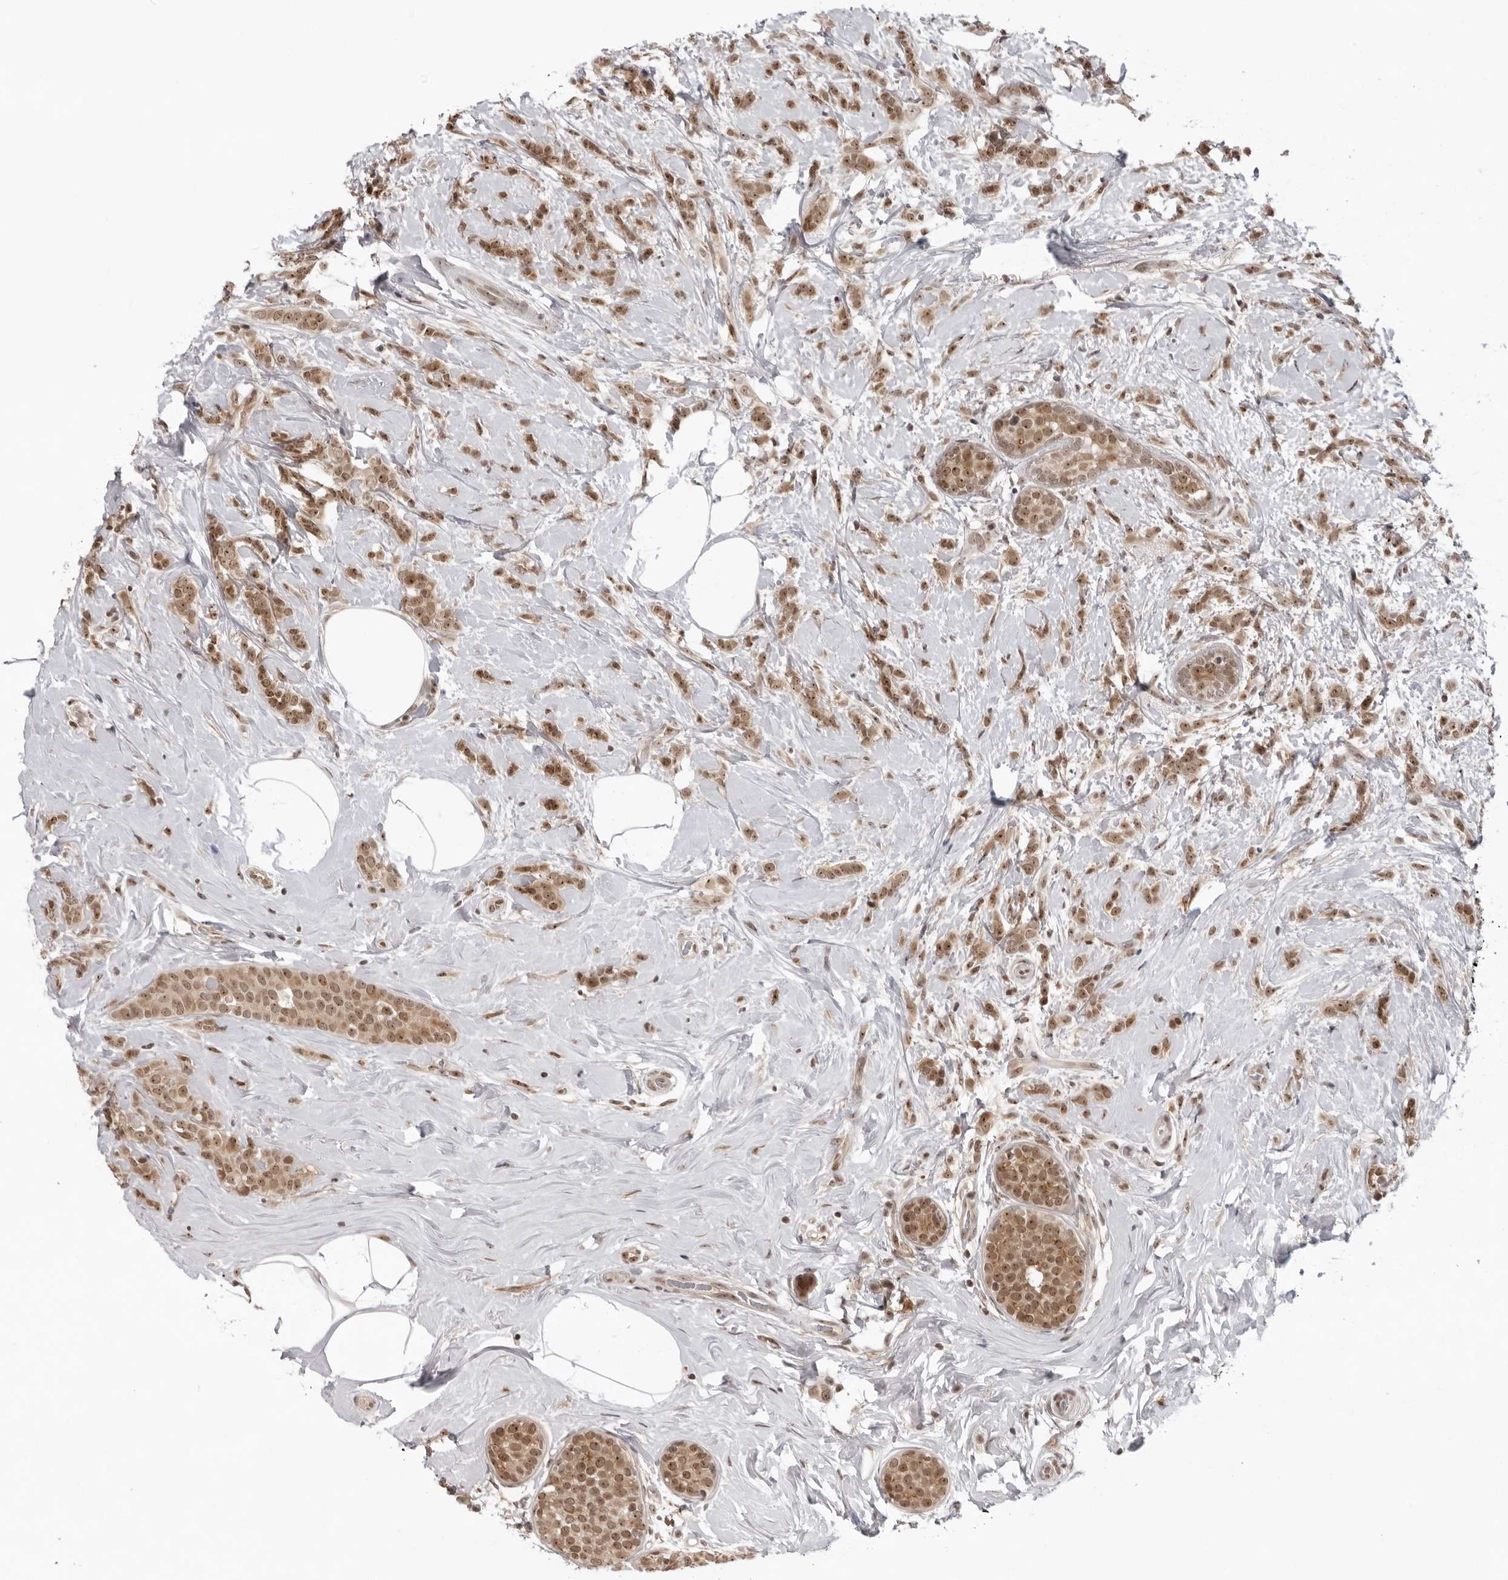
{"staining": {"intensity": "moderate", "quantity": ">75%", "location": "cytoplasmic/membranous,nuclear"}, "tissue": "breast cancer", "cell_type": "Tumor cells", "image_type": "cancer", "snomed": [{"axis": "morphology", "description": "Lobular carcinoma, in situ"}, {"axis": "morphology", "description": "Lobular carcinoma"}, {"axis": "topography", "description": "Breast"}], "caption": "Protein staining exhibits moderate cytoplasmic/membranous and nuclear positivity in approximately >75% of tumor cells in lobular carcinoma in situ (breast).", "gene": "EXOSC10", "patient": {"sex": "female", "age": 41}}